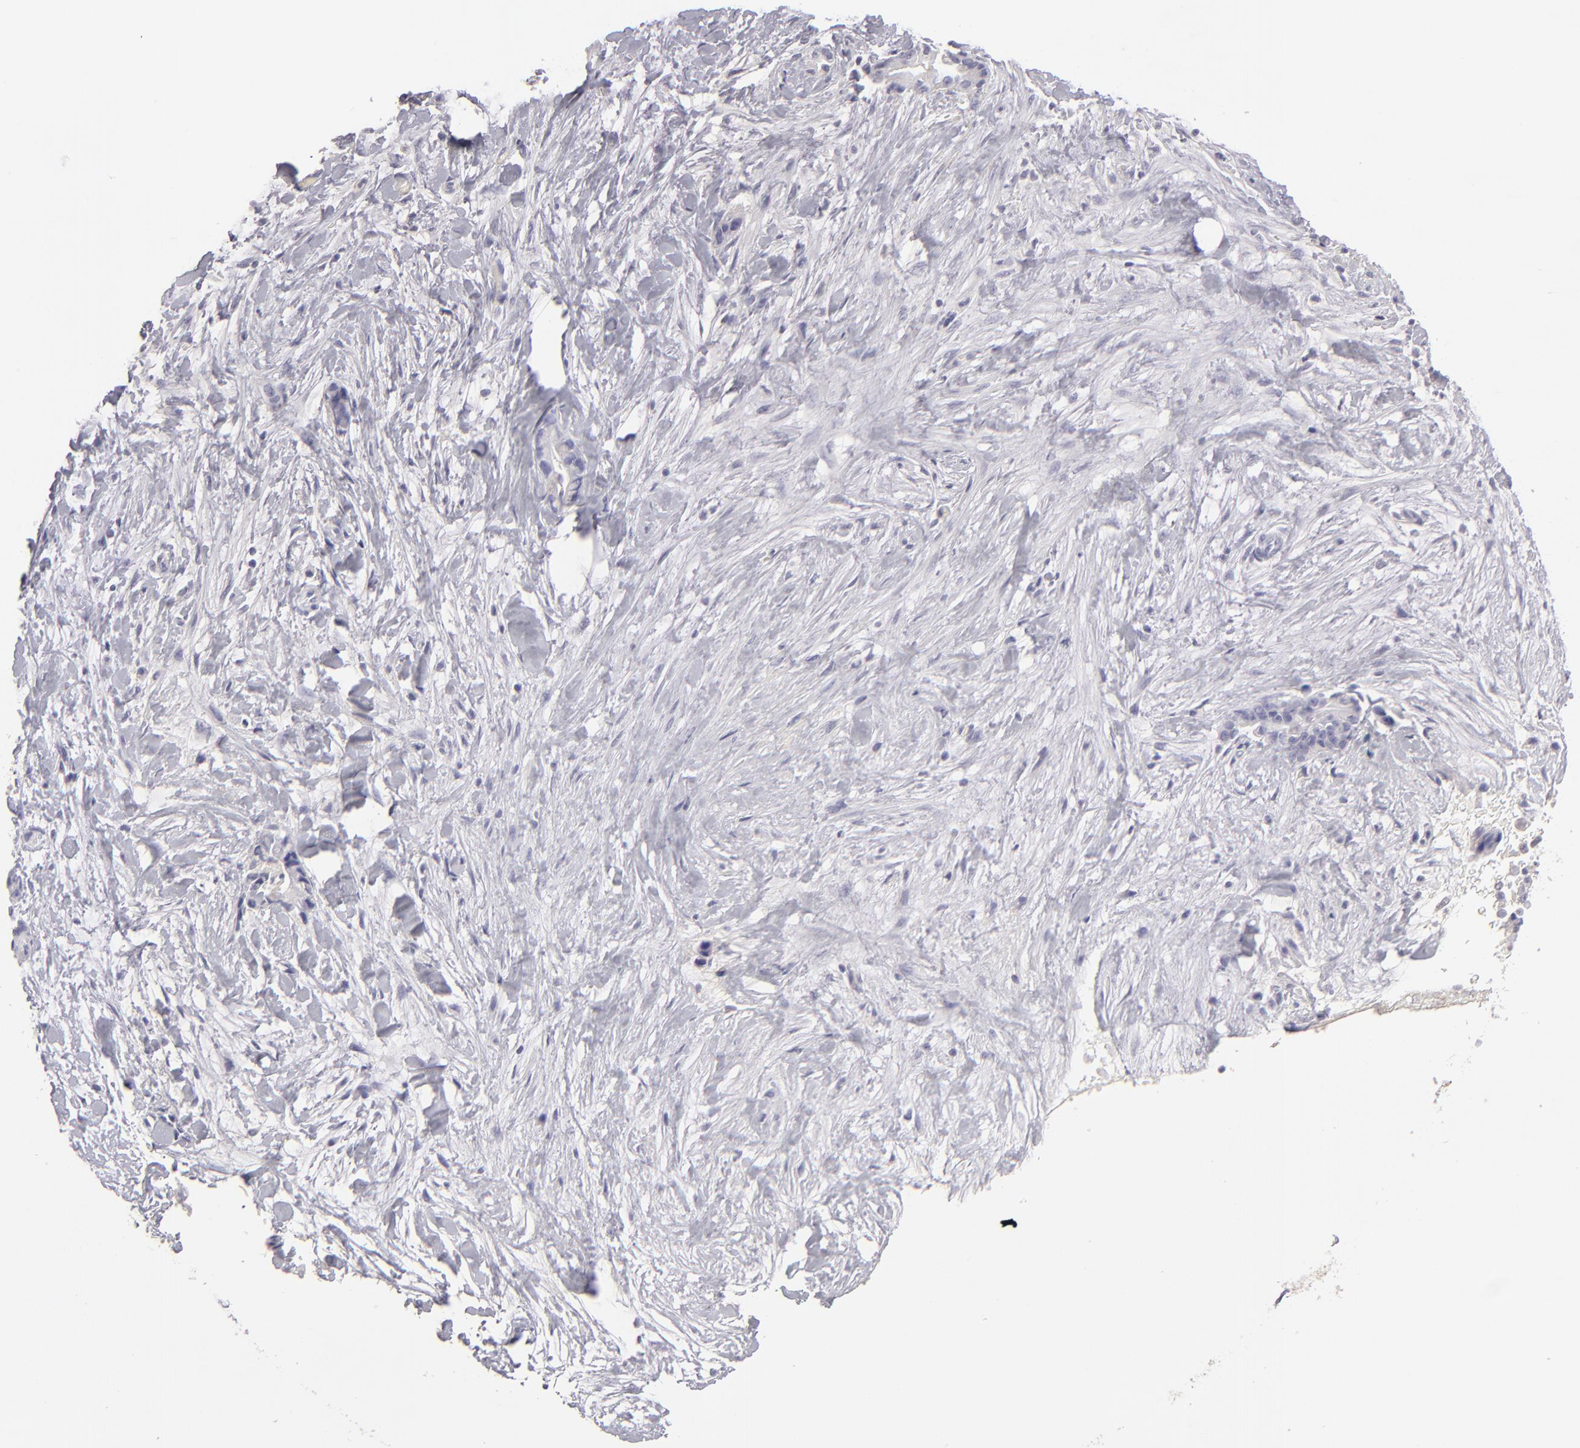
{"staining": {"intensity": "negative", "quantity": "none", "location": "none"}, "tissue": "liver cancer", "cell_type": "Tumor cells", "image_type": "cancer", "snomed": [{"axis": "morphology", "description": "Cholangiocarcinoma"}, {"axis": "topography", "description": "Liver"}], "caption": "A high-resolution micrograph shows immunohistochemistry staining of liver cancer, which demonstrates no significant expression in tumor cells.", "gene": "ABCC4", "patient": {"sex": "female", "age": 55}}